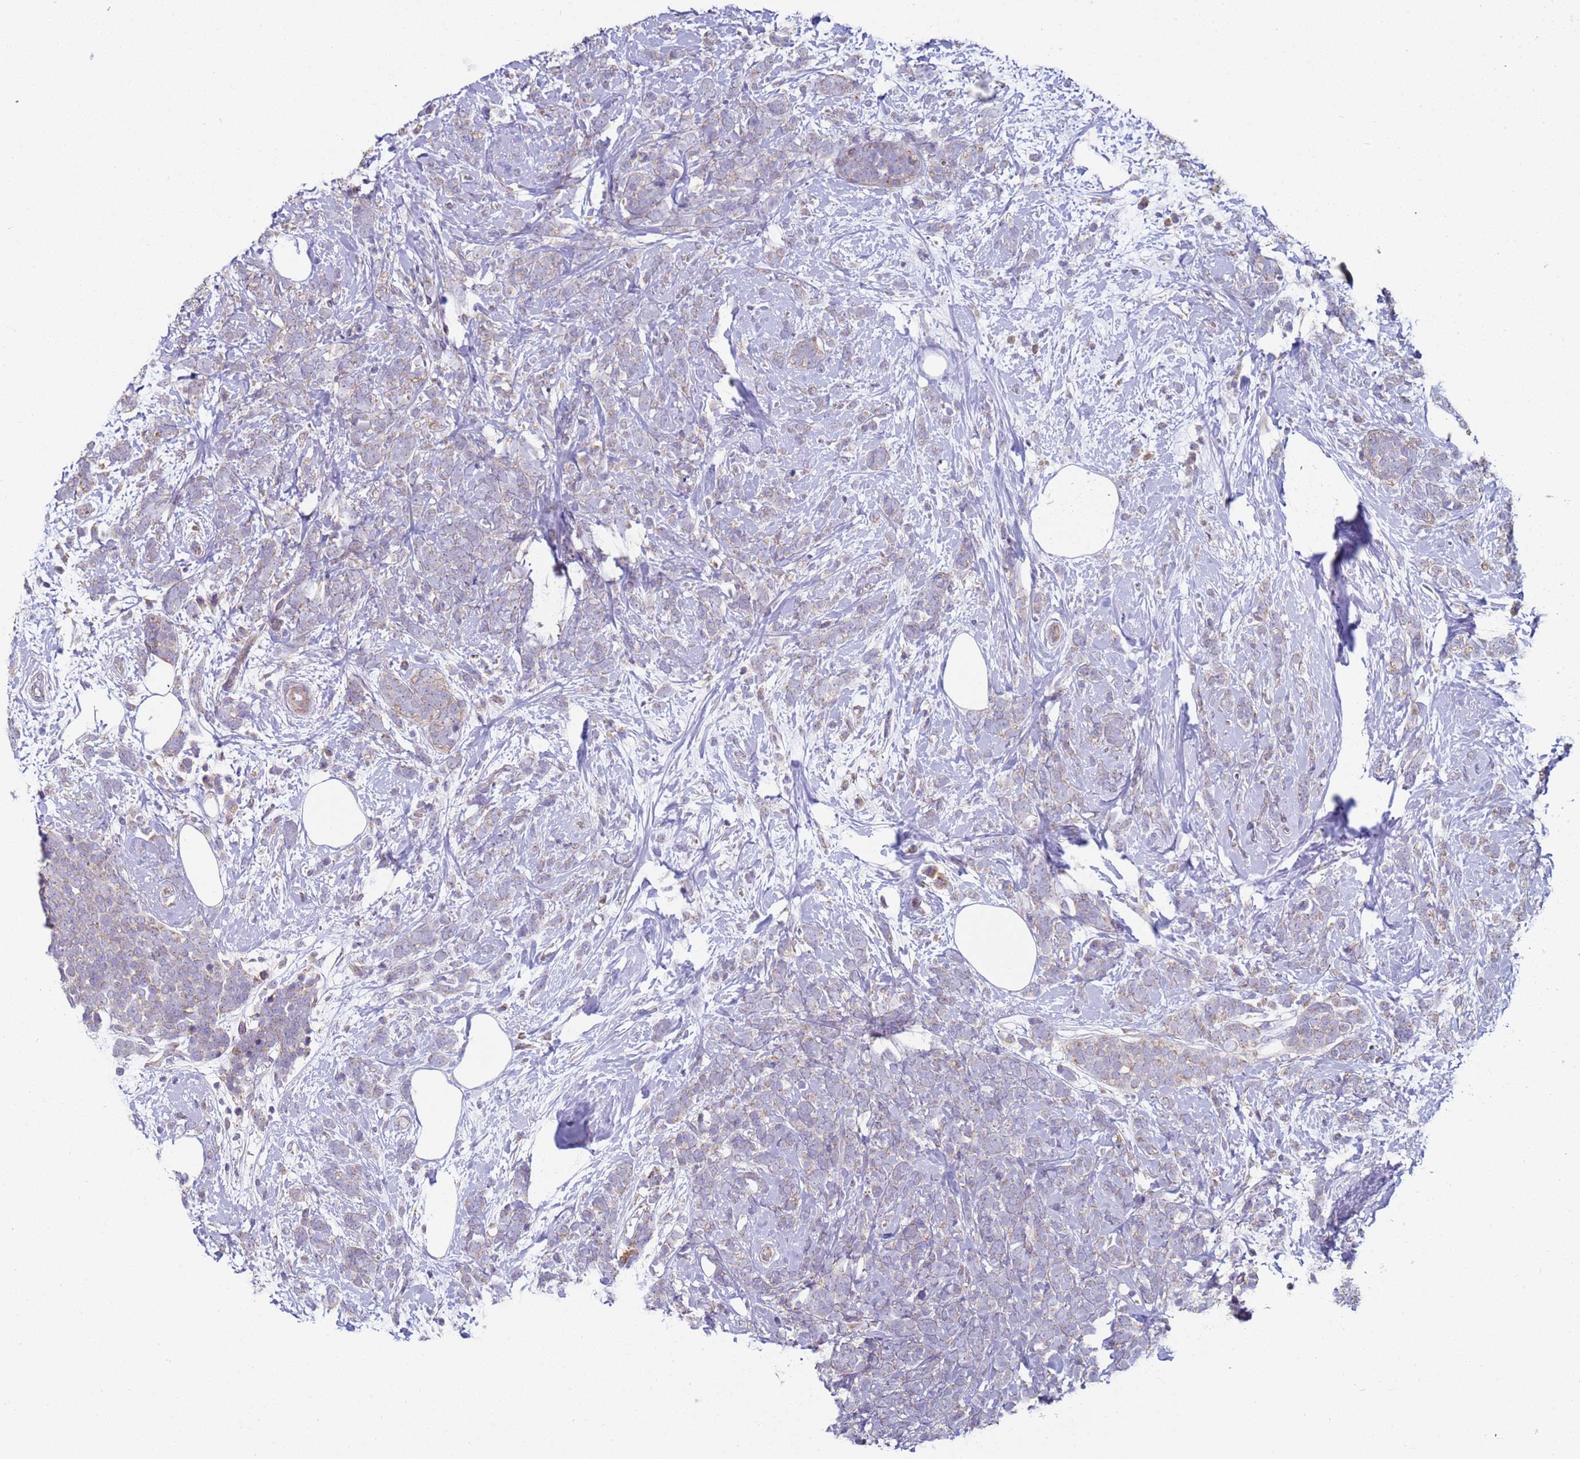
{"staining": {"intensity": "weak", "quantity": "<25%", "location": "cytoplasmic/membranous"}, "tissue": "breast cancer", "cell_type": "Tumor cells", "image_type": "cancer", "snomed": [{"axis": "morphology", "description": "Lobular carcinoma"}, {"axis": "topography", "description": "Breast"}], "caption": "Image shows no protein positivity in tumor cells of lobular carcinoma (breast) tissue.", "gene": "DIP2B", "patient": {"sex": "female", "age": 58}}